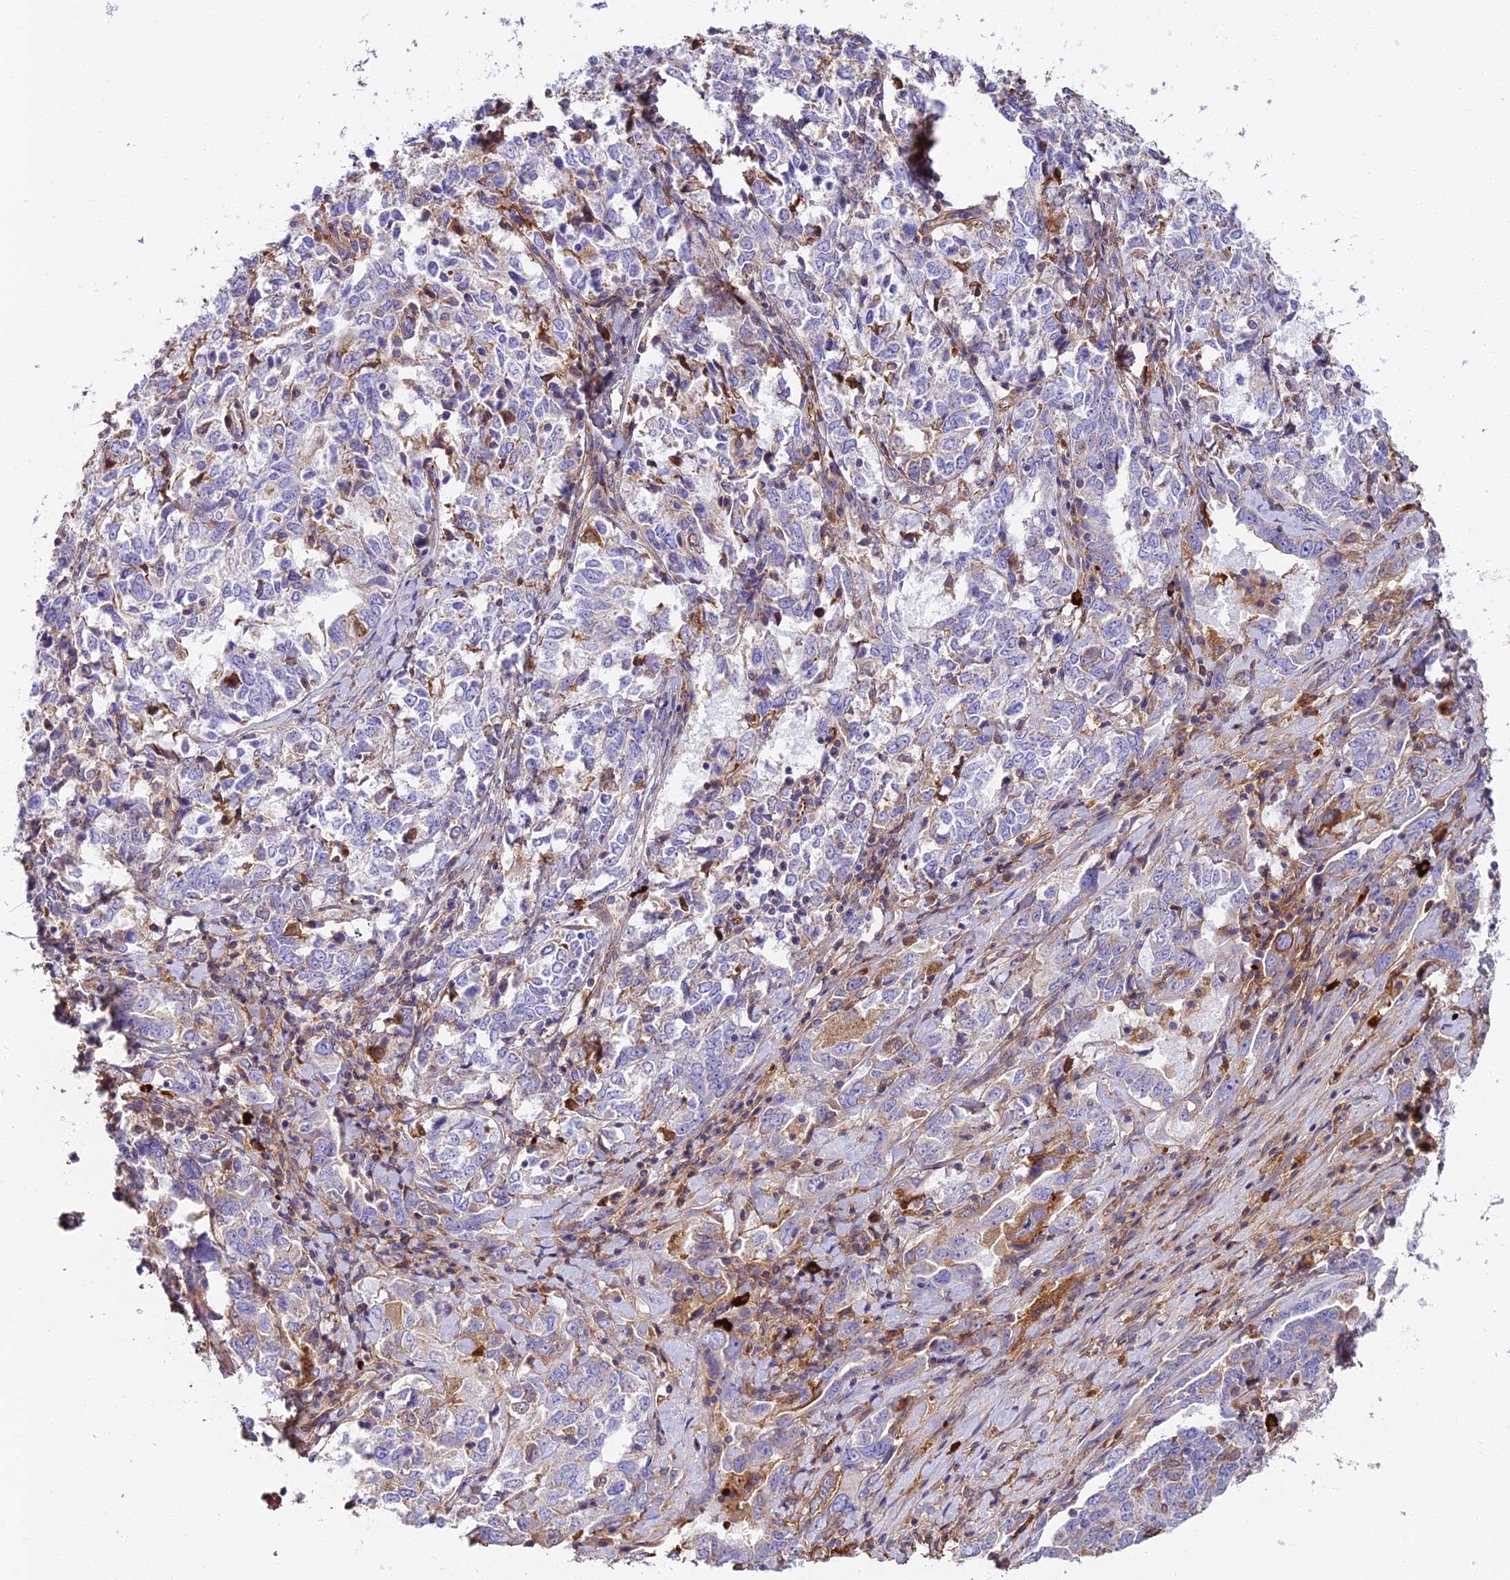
{"staining": {"intensity": "weak", "quantity": "<25%", "location": "cytoplasmic/membranous"}, "tissue": "ovarian cancer", "cell_type": "Tumor cells", "image_type": "cancer", "snomed": [{"axis": "morphology", "description": "Carcinoma, endometroid"}, {"axis": "topography", "description": "Ovary"}], "caption": "The micrograph exhibits no staining of tumor cells in ovarian cancer (endometroid carcinoma).", "gene": "BEX4", "patient": {"sex": "female", "age": 62}}